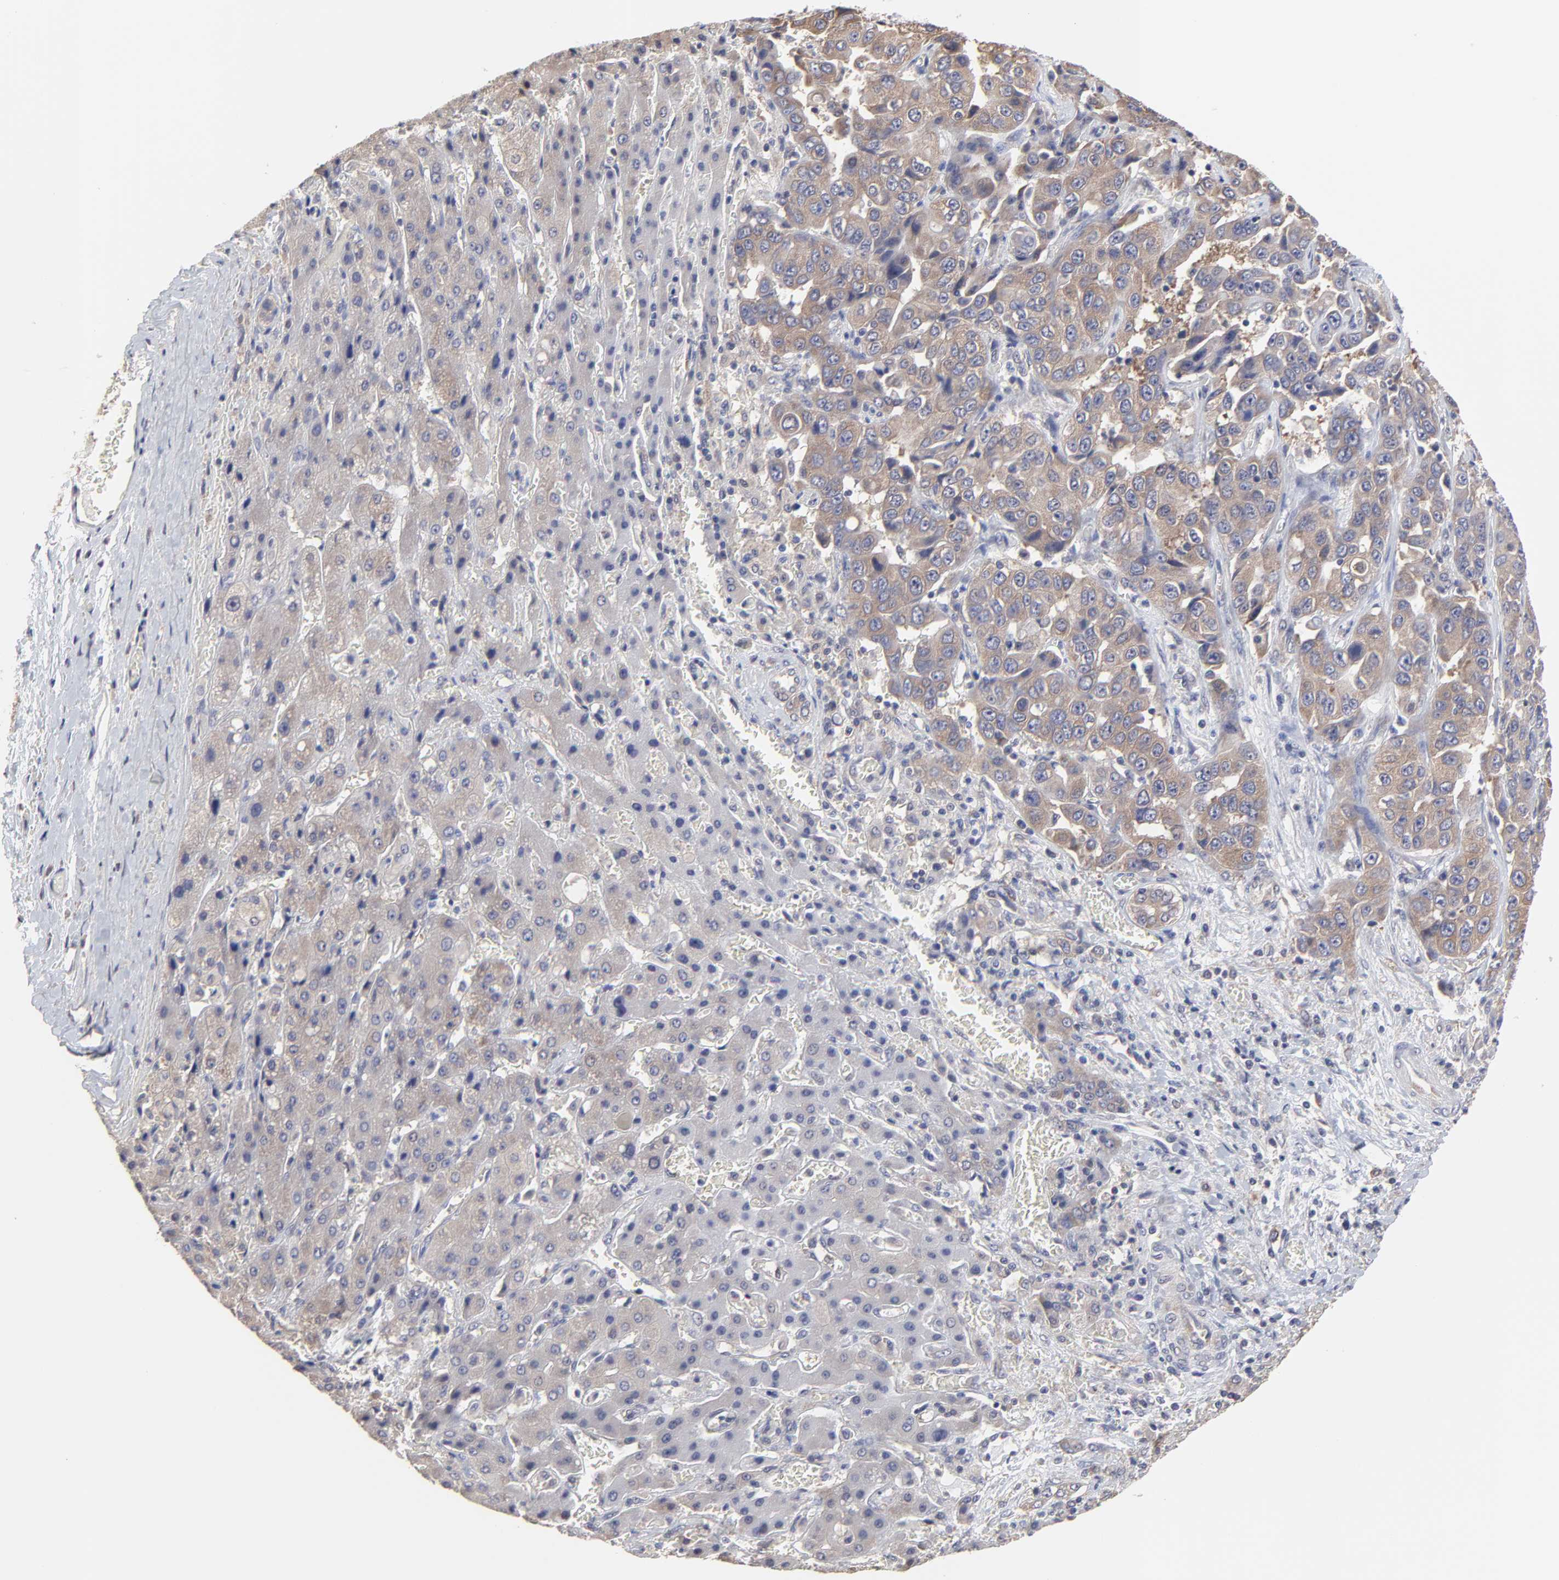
{"staining": {"intensity": "moderate", "quantity": "25%-75%", "location": "cytoplasmic/membranous"}, "tissue": "liver cancer", "cell_type": "Tumor cells", "image_type": "cancer", "snomed": [{"axis": "morphology", "description": "Cholangiocarcinoma"}, {"axis": "topography", "description": "Liver"}], "caption": "Liver cancer stained with a brown dye shows moderate cytoplasmic/membranous positive expression in approximately 25%-75% of tumor cells.", "gene": "CCT2", "patient": {"sex": "female", "age": 52}}